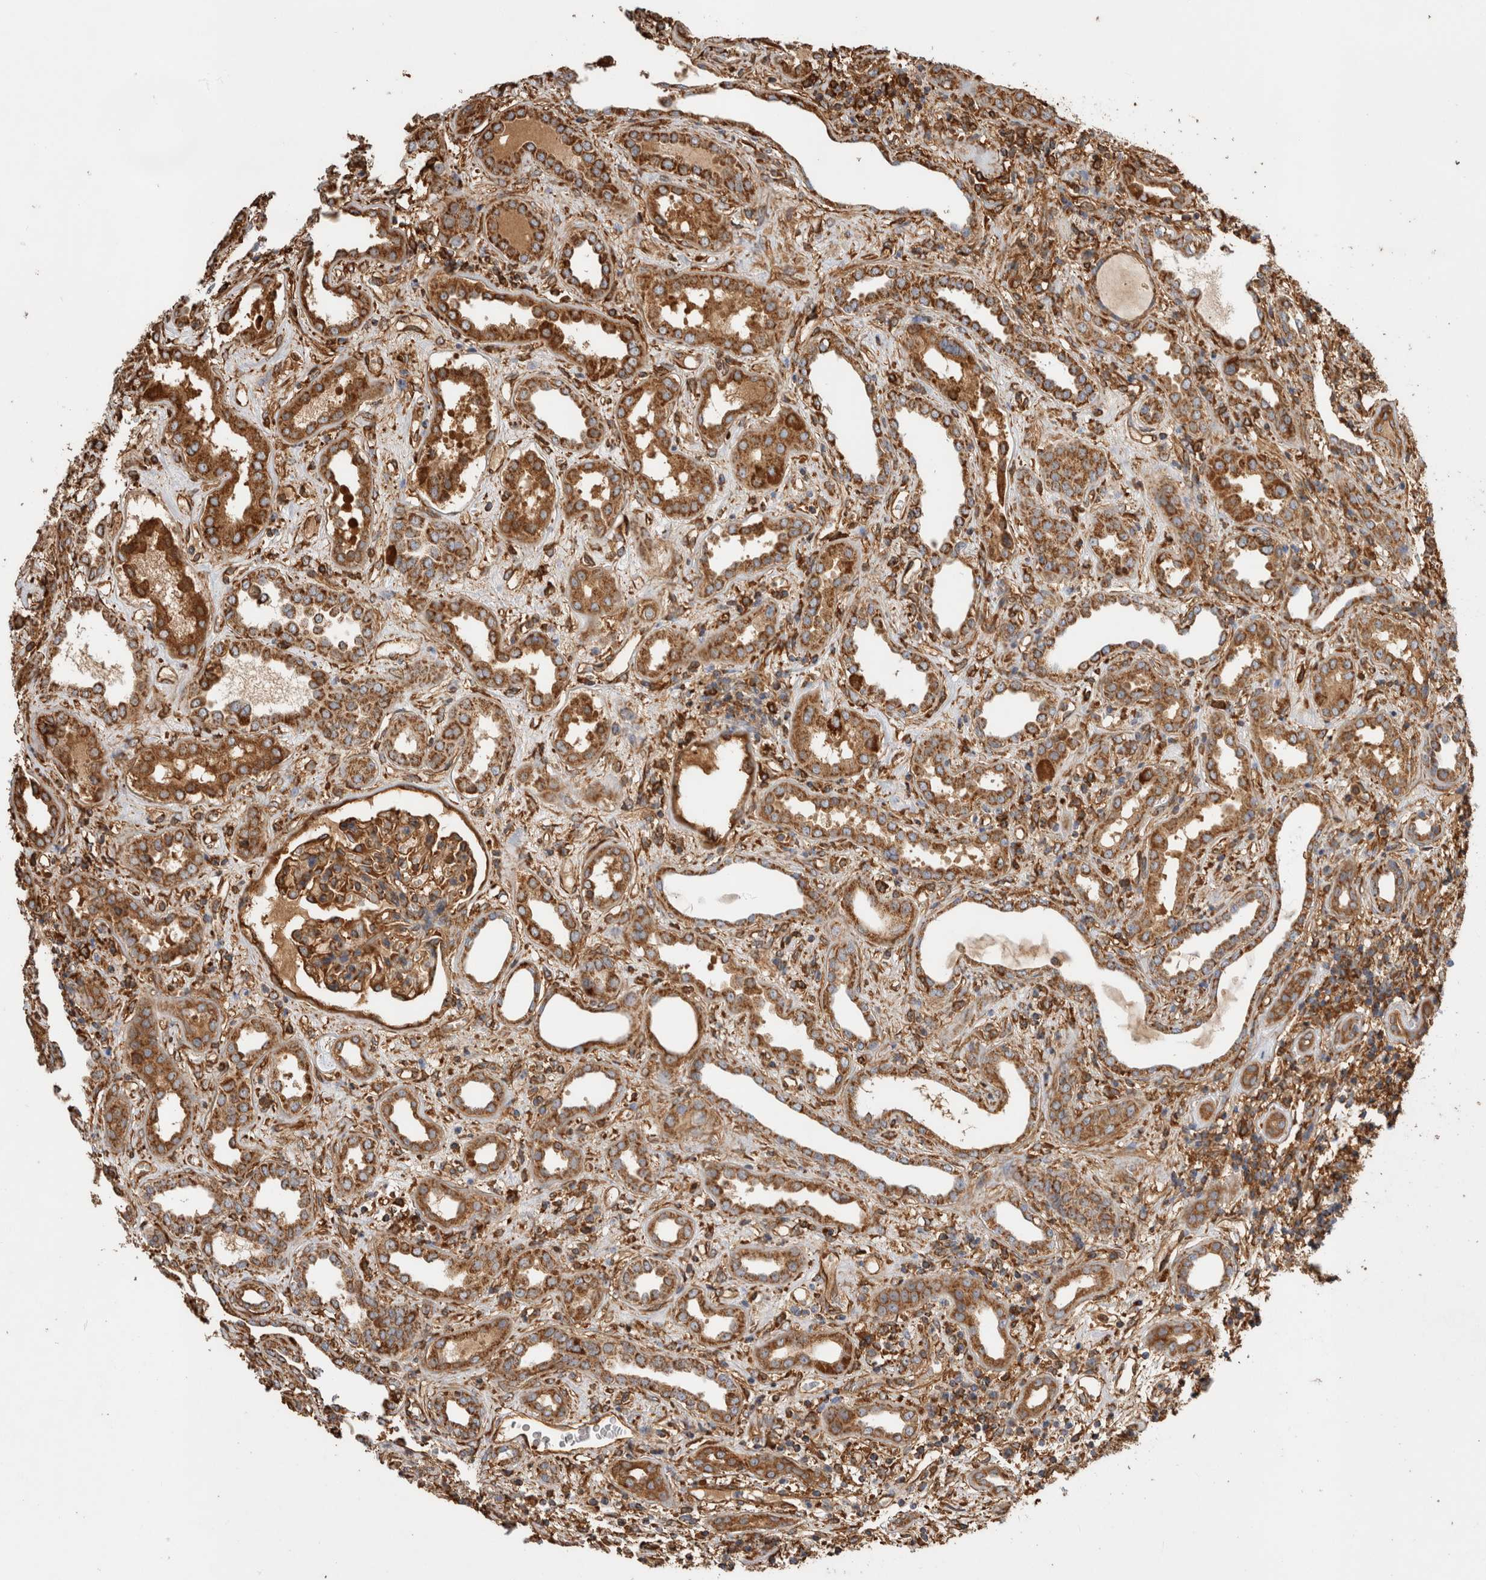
{"staining": {"intensity": "moderate", "quantity": ">75%", "location": "cytoplasmic/membranous"}, "tissue": "kidney", "cell_type": "Cells in glomeruli", "image_type": "normal", "snomed": [{"axis": "morphology", "description": "Normal tissue, NOS"}, {"axis": "topography", "description": "Kidney"}], "caption": "A micrograph showing moderate cytoplasmic/membranous expression in about >75% of cells in glomeruli in benign kidney, as visualized by brown immunohistochemical staining.", "gene": "ZNF397", "patient": {"sex": "male", "age": 59}}